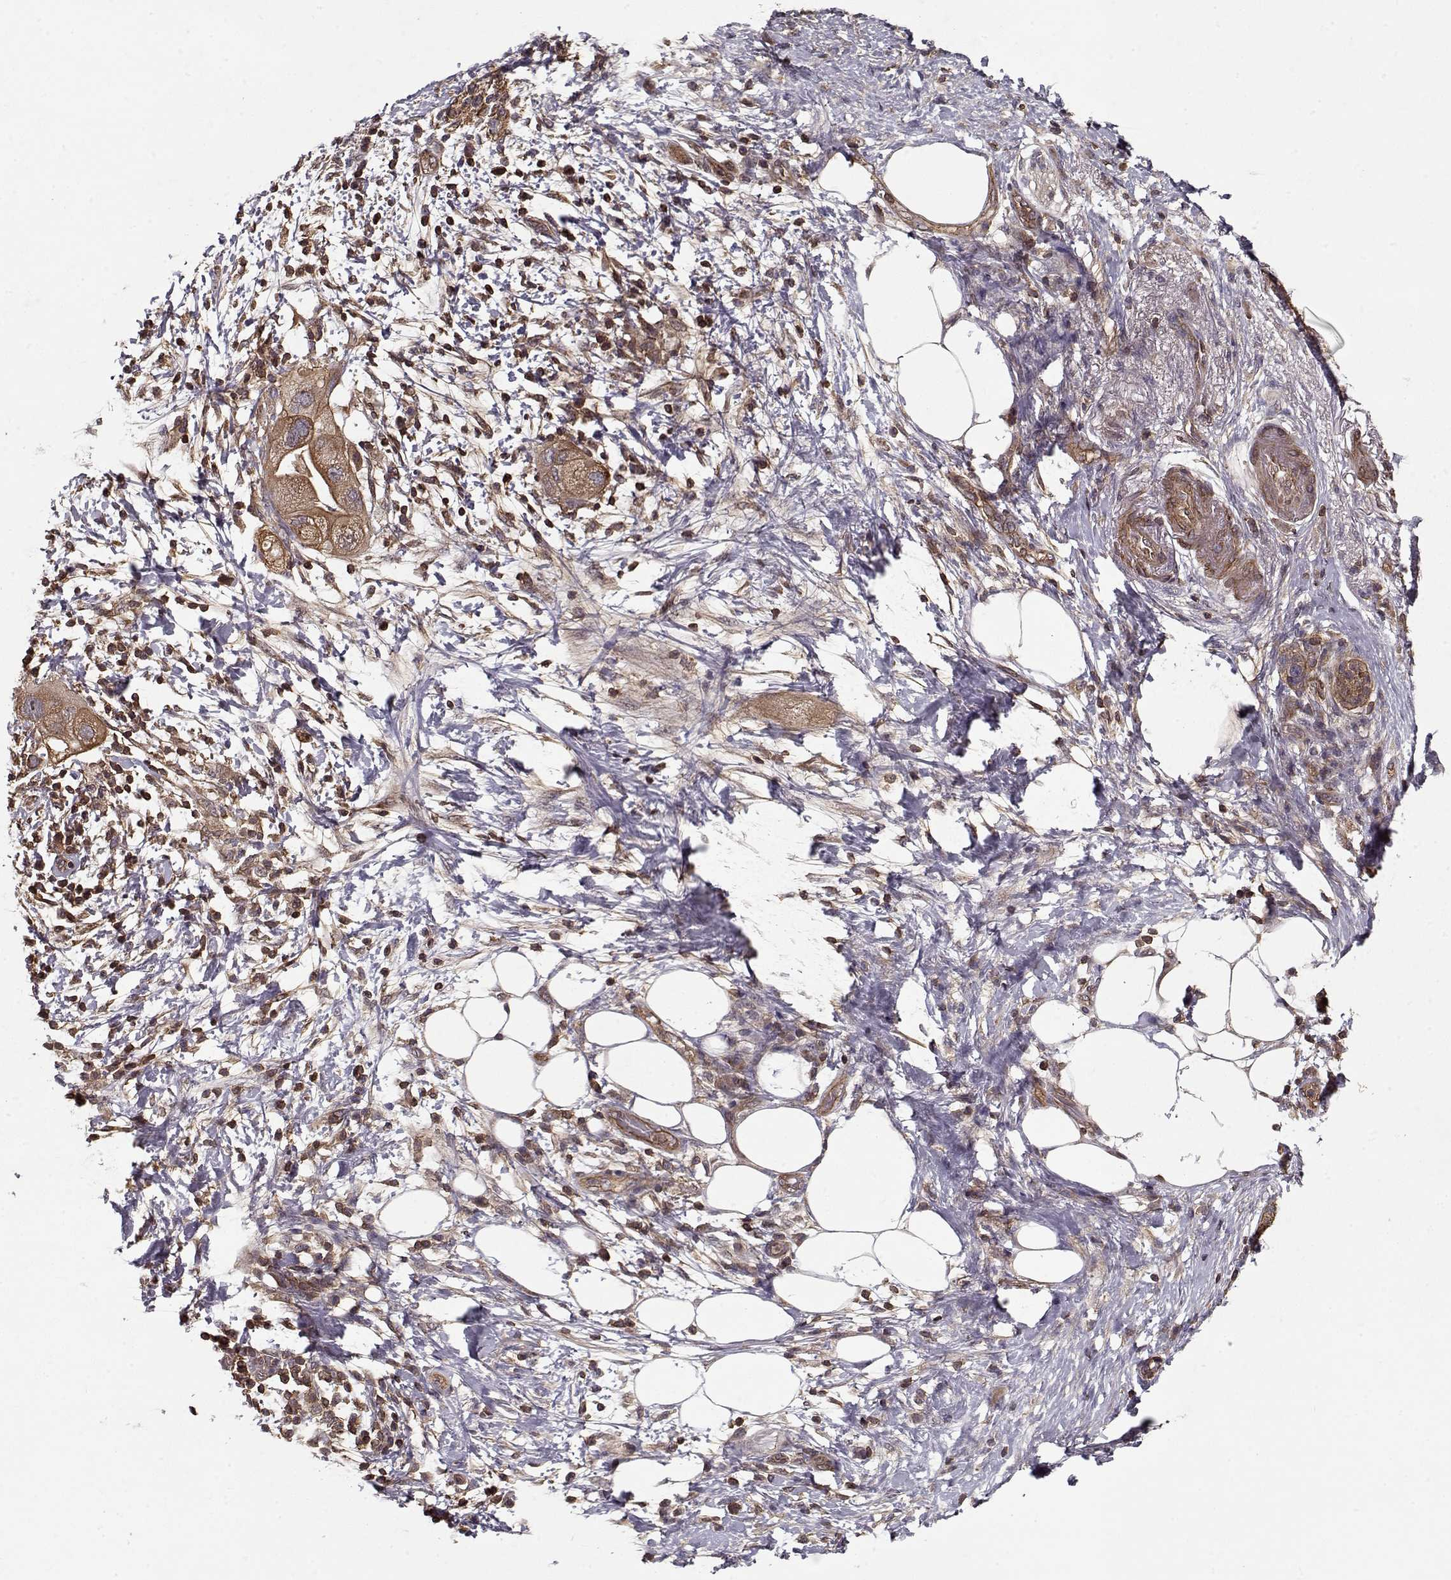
{"staining": {"intensity": "strong", "quantity": "<25%", "location": "cytoplasmic/membranous"}, "tissue": "pancreatic cancer", "cell_type": "Tumor cells", "image_type": "cancer", "snomed": [{"axis": "morphology", "description": "Adenocarcinoma, NOS"}, {"axis": "topography", "description": "Pancreas"}], "caption": "This micrograph reveals immunohistochemistry staining of human pancreatic cancer, with medium strong cytoplasmic/membranous positivity in approximately <25% of tumor cells.", "gene": "PPP1R12A", "patient": {"sex": "female", "age": 72}}